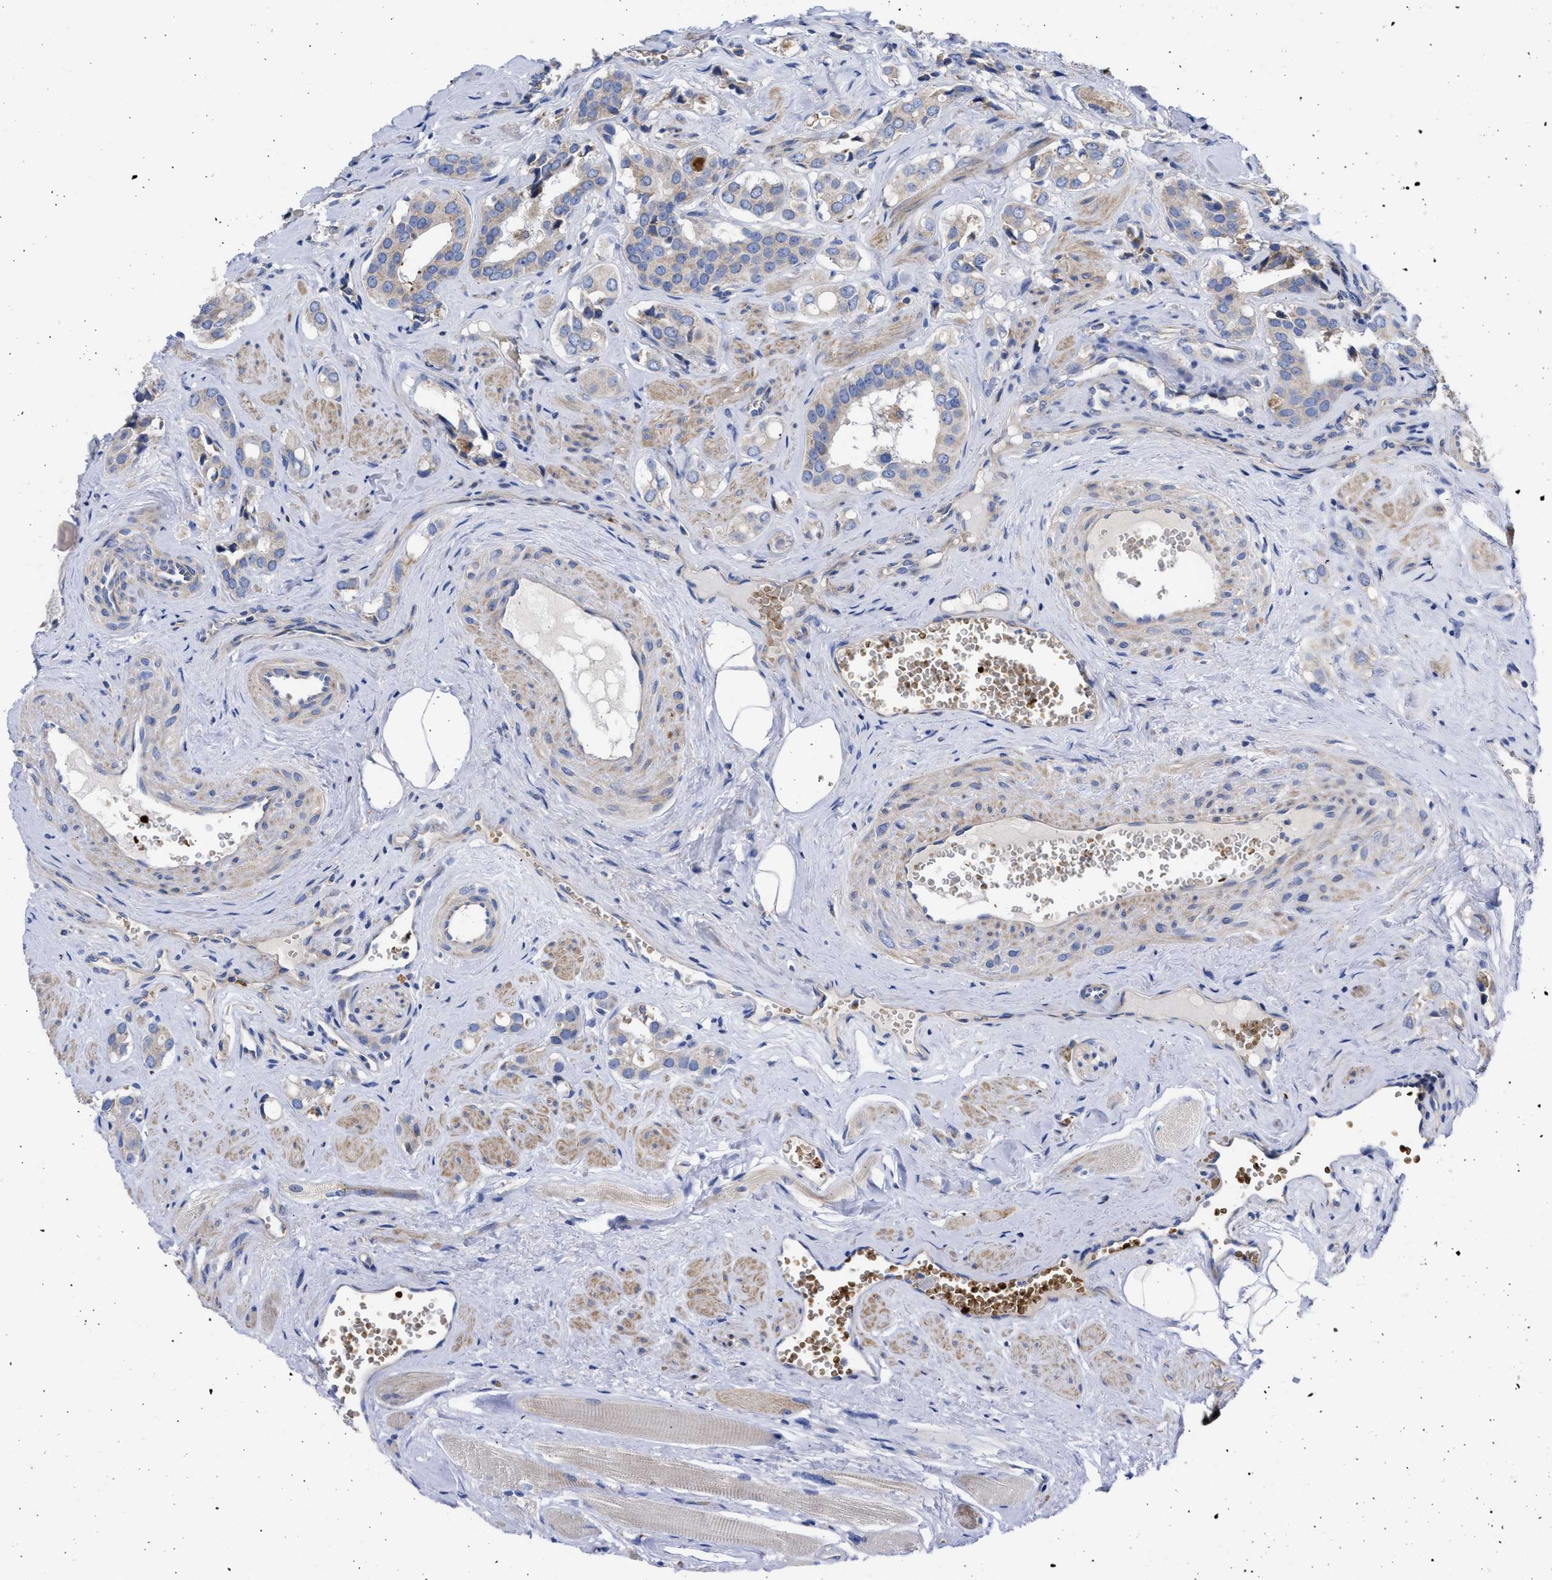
{"staining": {"intensity": "weak", "quantity": "<25%", "location": "cytoplasmic/membranous"}, "tissue": "prostate cancer", "cell_type": "Tumor cells", "image_type": "cancer", "snomed": [{"axis": "morphology", "description": "Adenocarcinoma, High grade"}, {"axis": "topography", "description": "Prostate"}], "caption": "Tumor cells are negative for brown protein staining in prostate cancer (high-grade adenocarcinoma).", "gene": "BTG3", "patient": {"sex": "male", "age": 52}}